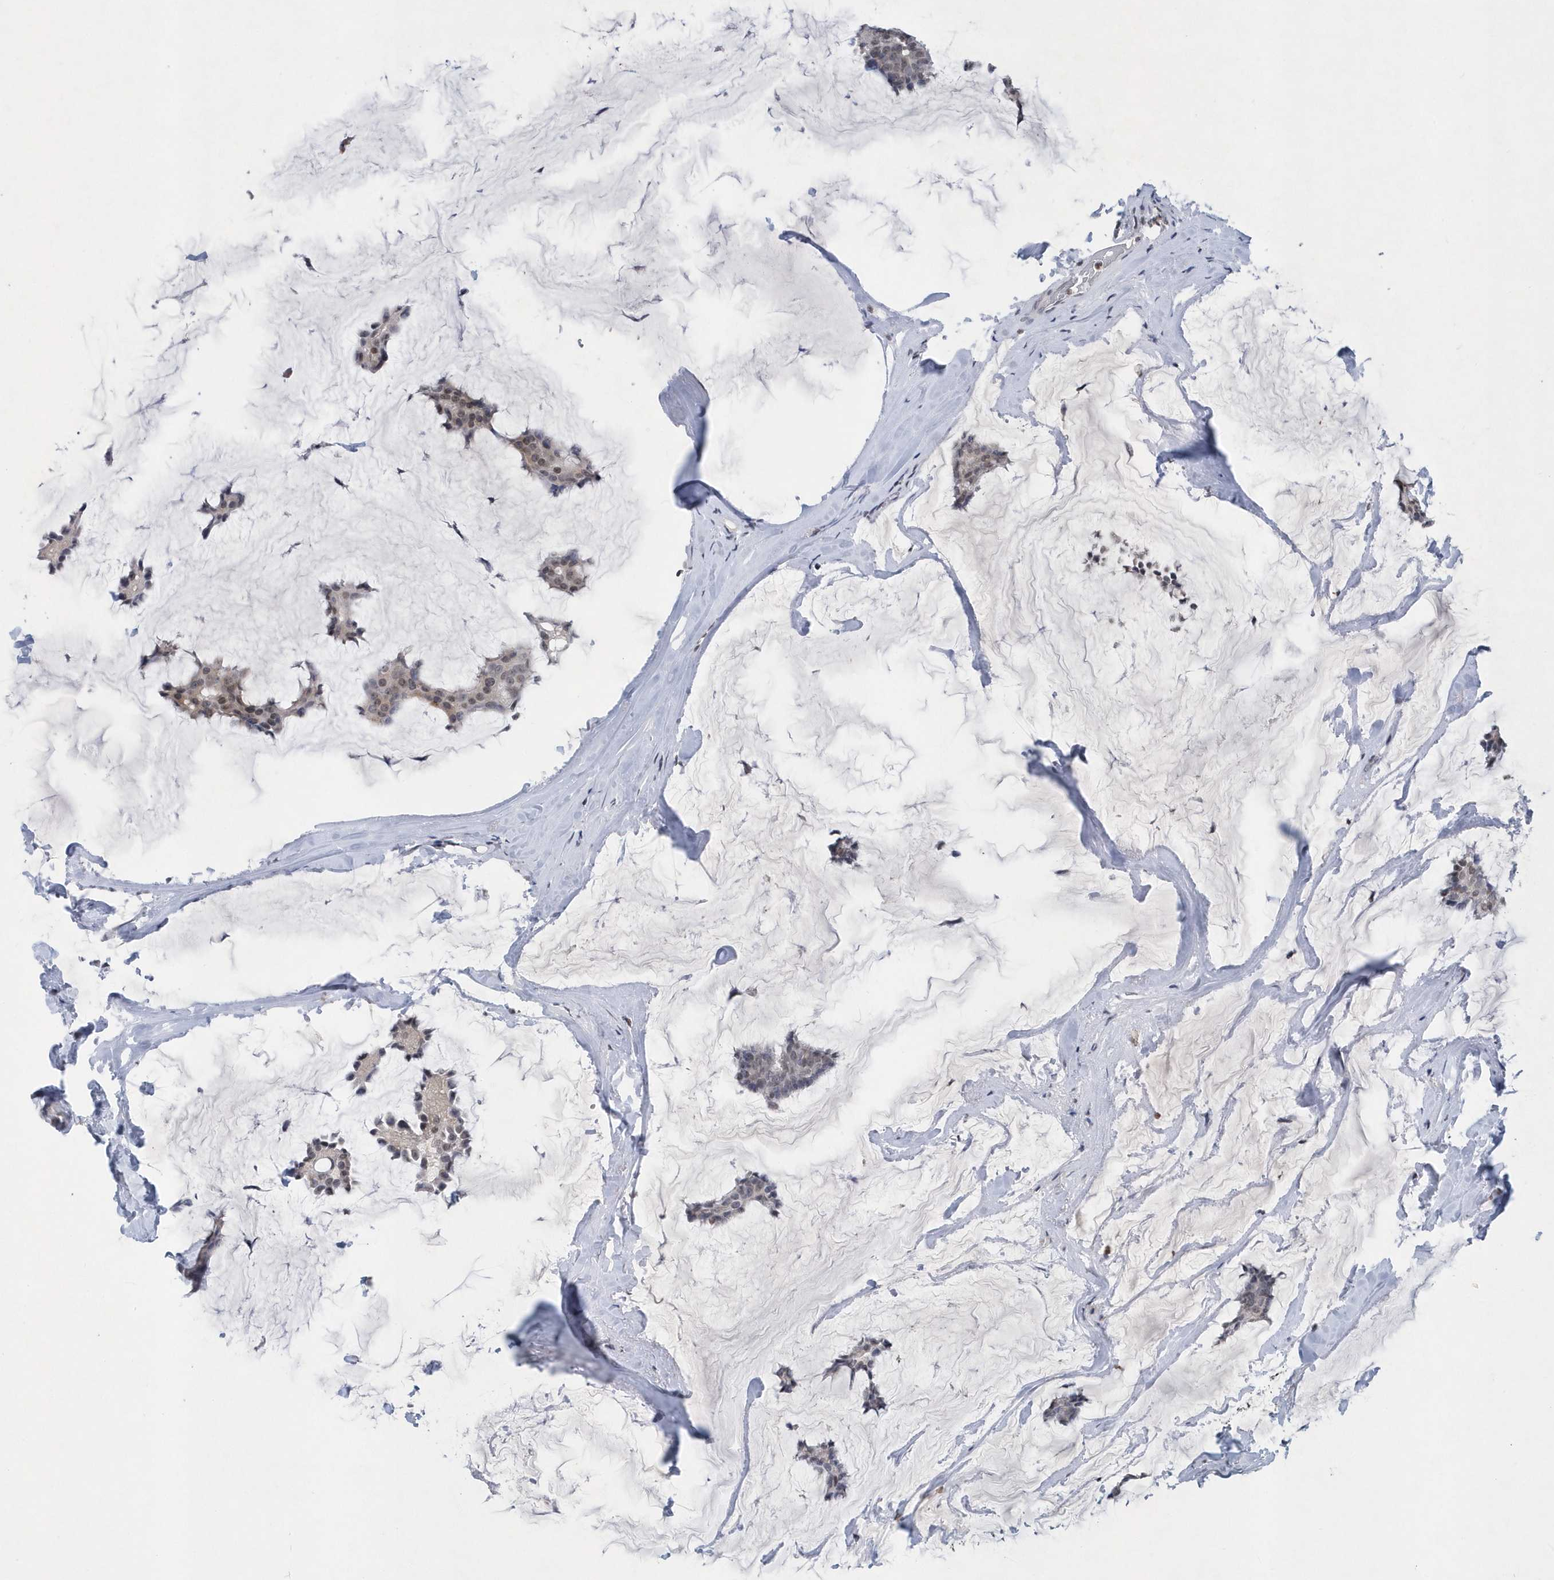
{"staining": {"intensity": "weak", "quantity": "<25%", "location": "nuclear"}, "tissue": "breast cancer", "cell_type": "Tumor cells", "image_type": "cancer", "snomed": [{"axis": "morphology", "description": "Duct carcinoma"}, {"axis": "topography", "description": "Breast"}], "caption": "Breast cancer stained for a protein using immunohistochemistry (IHC) shows no positivity tumor cells.", "gene": "VWA5B2", "patient": {"sex": "female", "age": 93}}